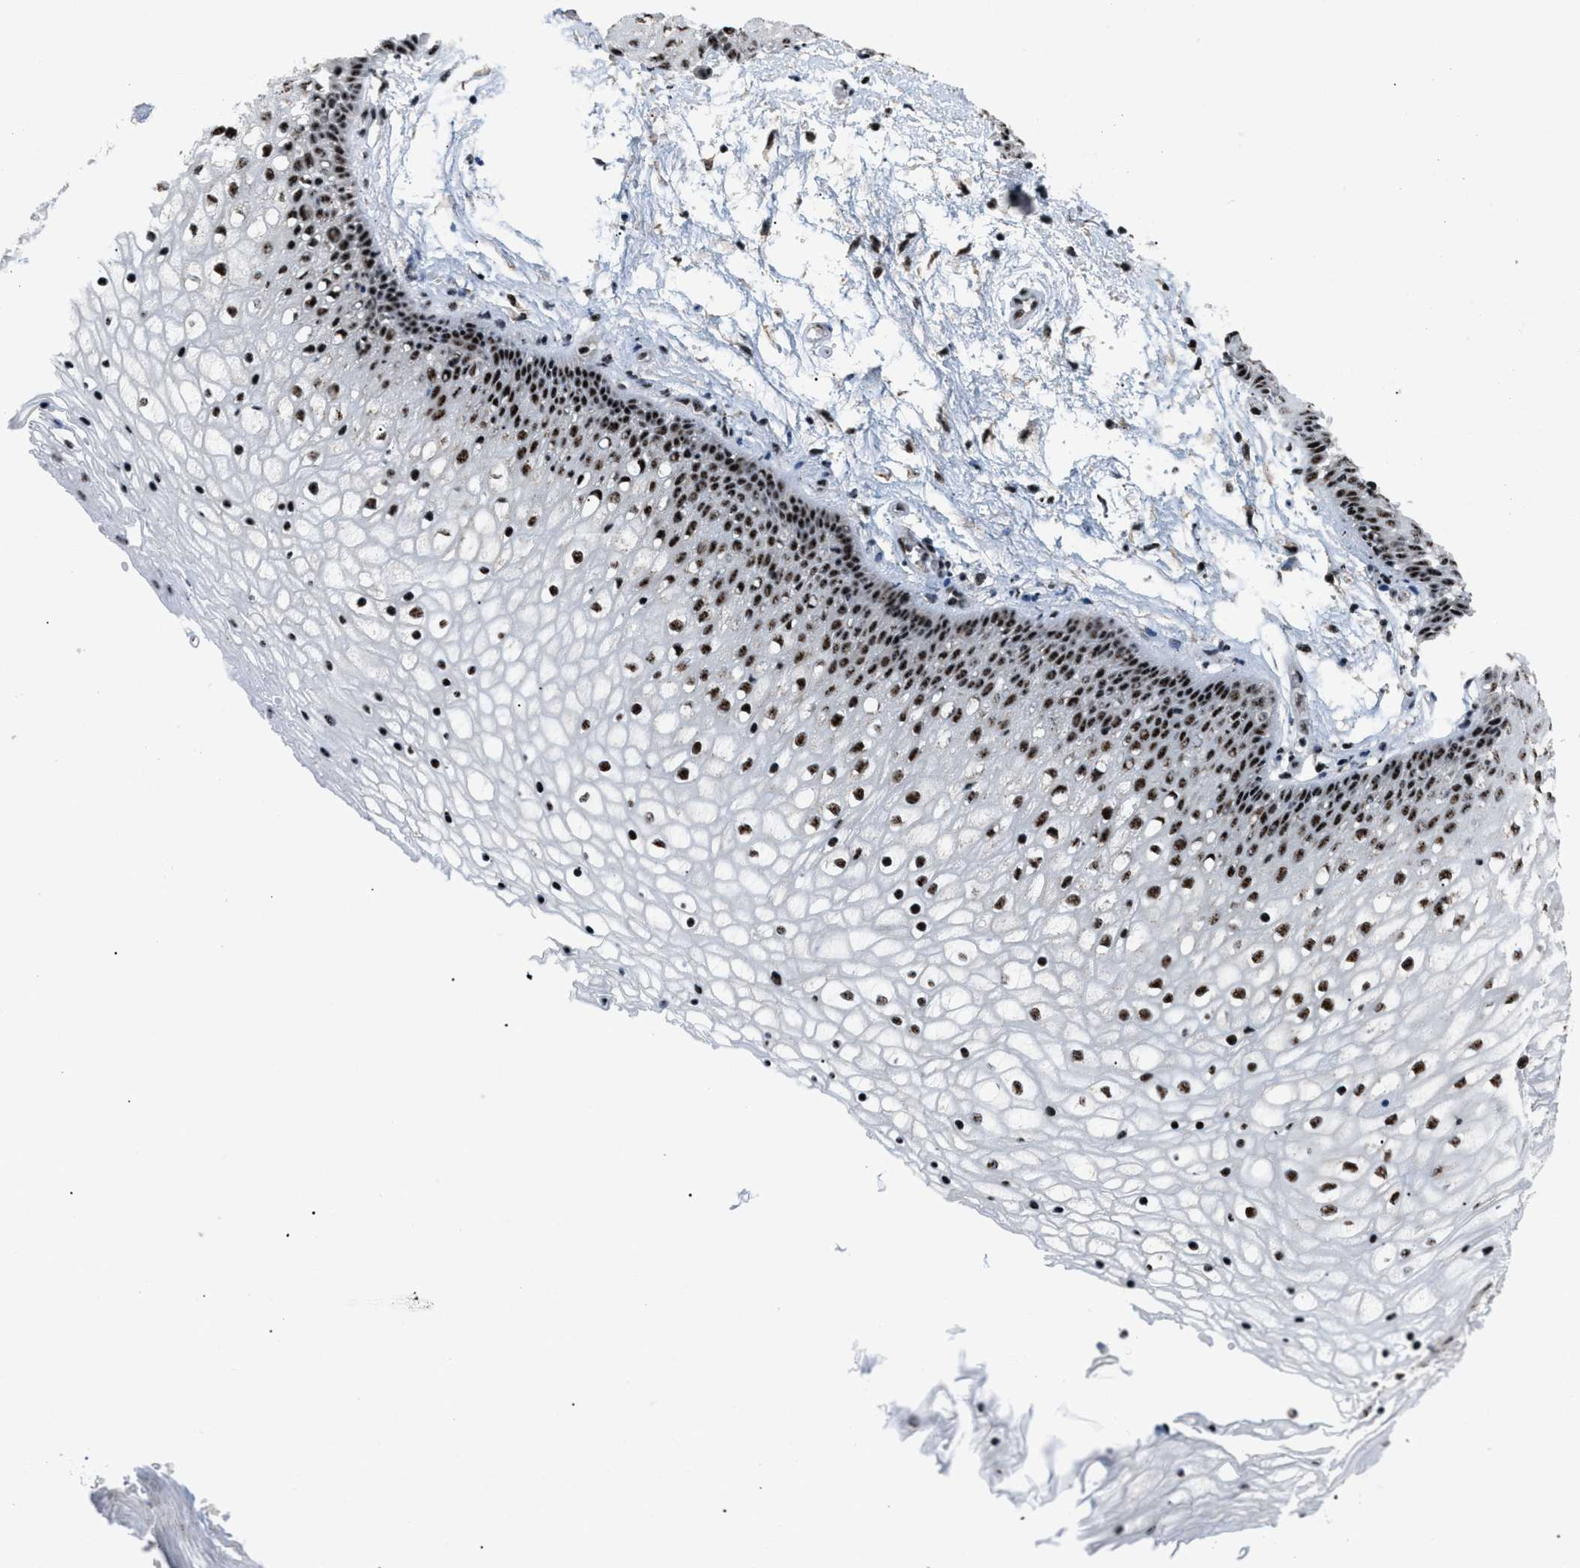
{"staining": {"intensity": "strong", "quantity": "25%-75%", "location": "nuclear"}, "tissue": "vagina", "cell_type": "Squamous epithelial cells", "image_type": "normal", "snomed": [{"axis": "morphology", "description": "Normal tissue, NOS"}, {"axis": "topography", "description": "Vagina"}], "caption": "The immunohistochemical stain labels strong nuclear expression in squamous epithelial cells of benign vagina. (DAB (3,3'-diaminobenzidine) IHC with brightfield microscopy, high magnification).", "gene": "CDR2", "patient": {"sex": "female", "age": 34}}